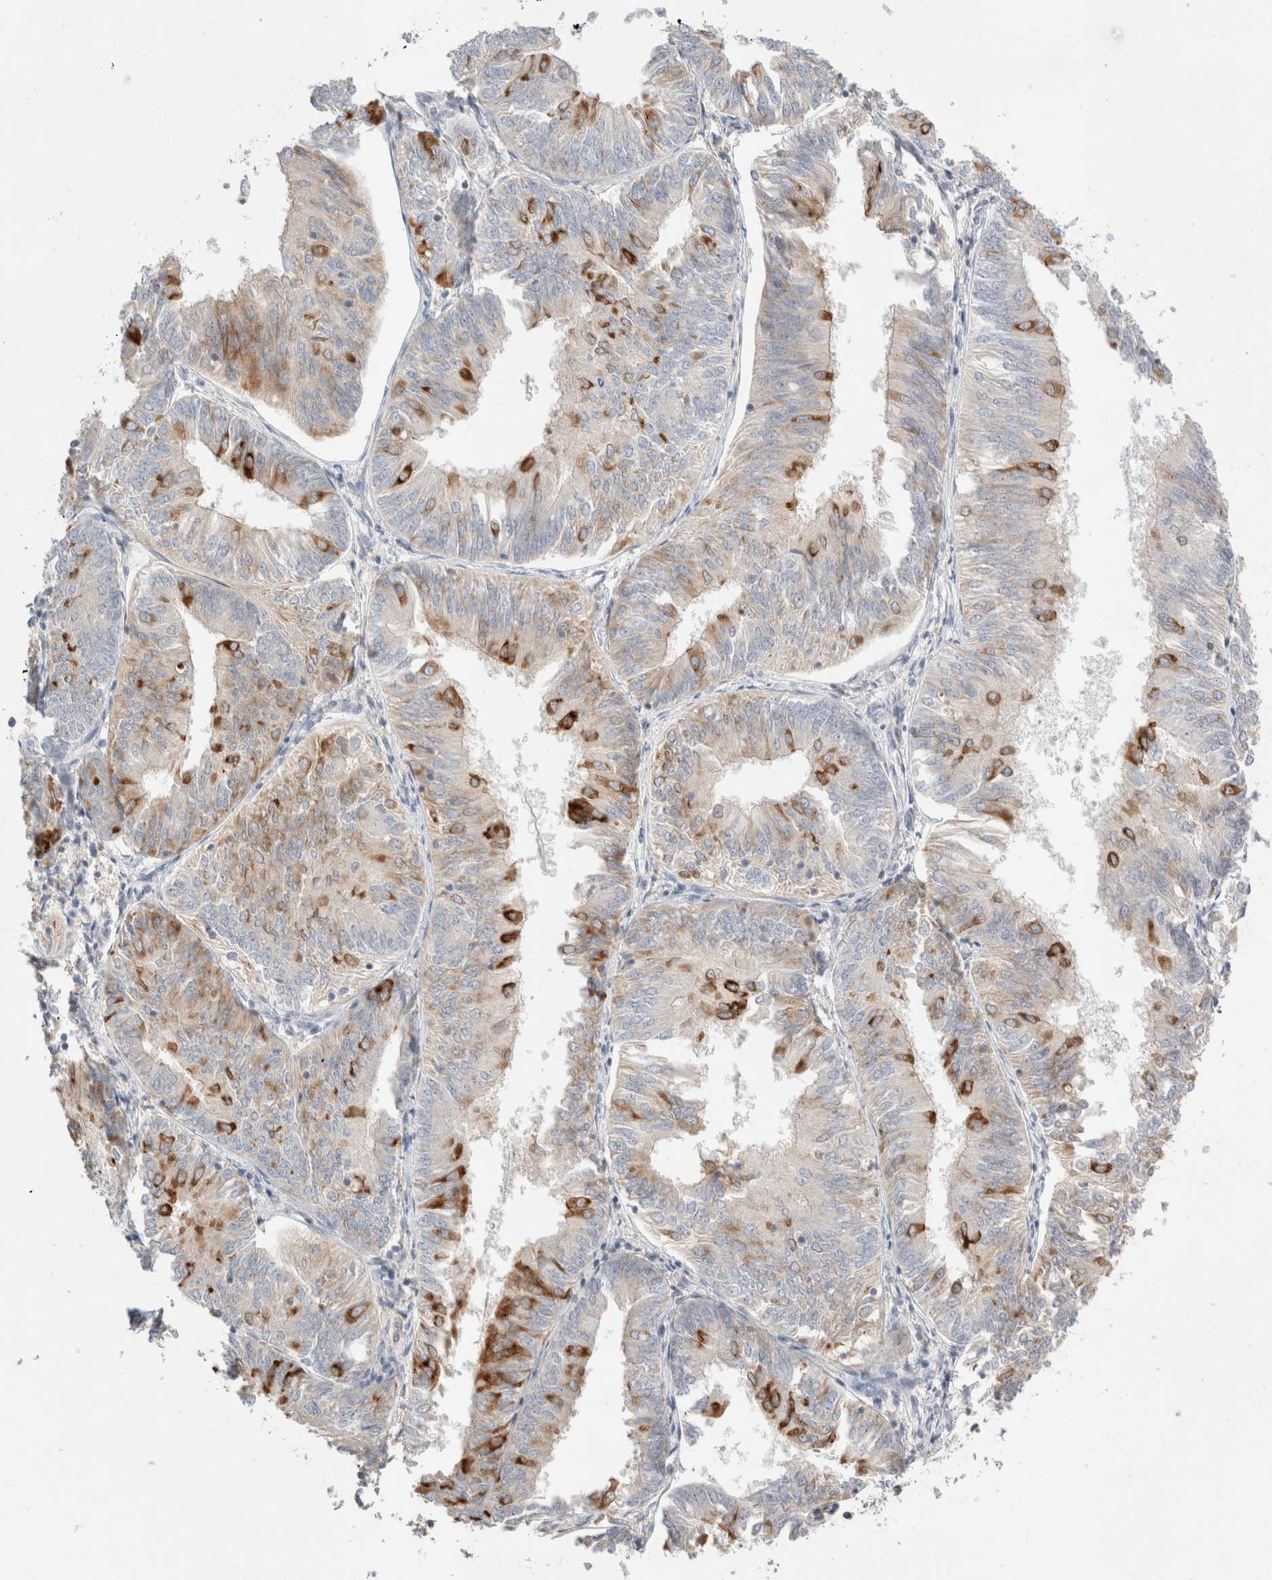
{"staining": {"intensity": "strong", "quantity": "<25%", "location": "cytoplasmic/membranous"}, "tissue": "endometrial cancer", "cell_type": "Tumor cells", "image_type": "cancer", "snomed": [{"axis": "morphology", "description": "Adenocarcinoma, NOS"}, {"axis": "topography", "description": "Endometrium"}], "caption": "A high-resolution image shows immunohistochemistry staining of adenocarcinoma (endometrial), which reveals strong cytoplasmic/membranous expression in approximately <25% of tumor cells. (brown staining indicates protein expression, while blue staining denotes nuclei).", "gene": "TRIM41", "patient": {"sex": "female", "age": 58}}